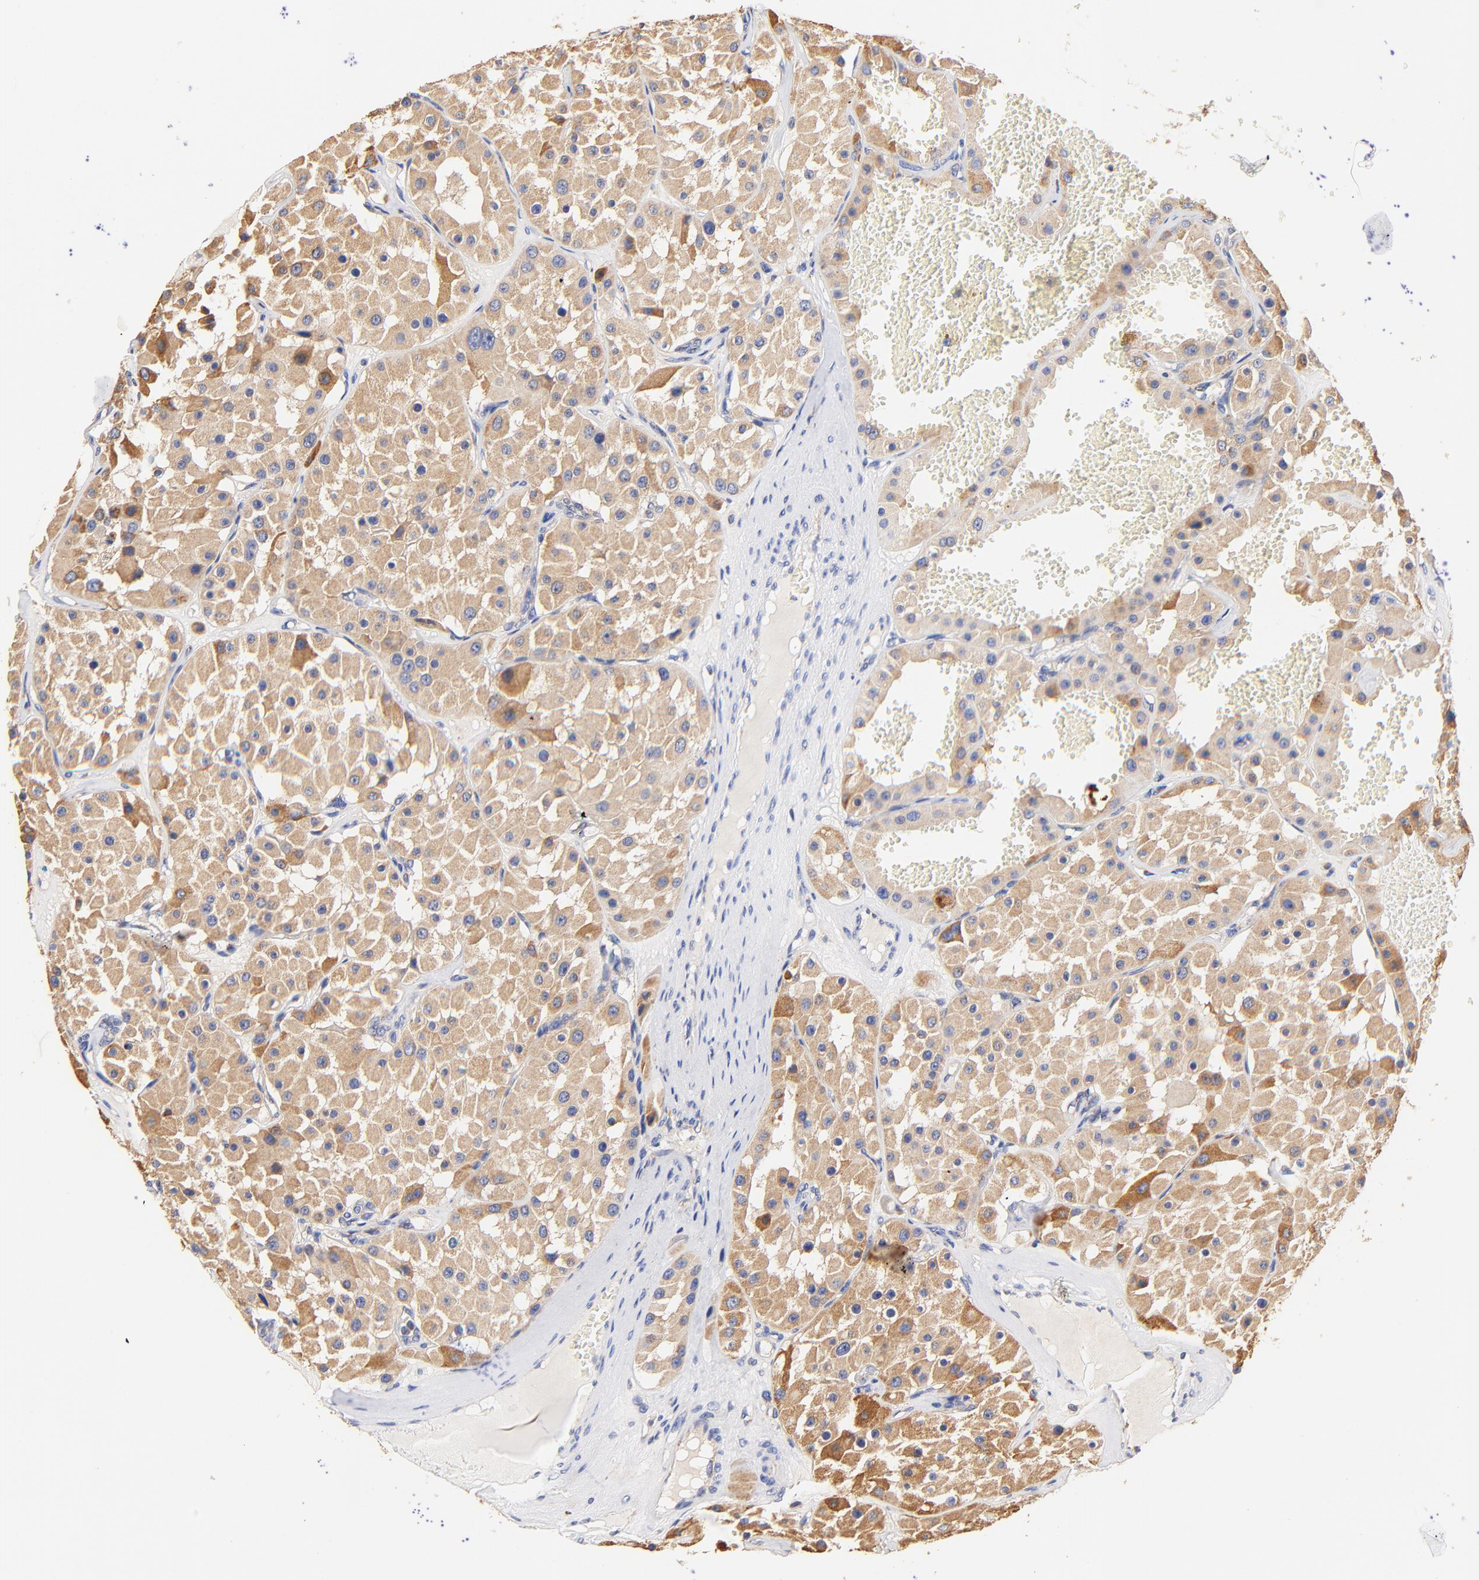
{"staining": {"intensity": "moderate", "quantity": ">75%", "location": "cytoplasmic/membranous"}, "tissue": "renal cancer", "cell_type": "Tumor cells", "image_type": "cancer", "snomed": [{"axis": "morphology", "description": "Adenocarcinoma, uncertain malignant potential"}, {"axis": "topography", "description": "Kidney"}], "caption": "IHC micrograph of neoplastic tissue: human renal adenocarcinoma,  uncertain malignant potential stained using IHC demonstrates medium levels of moderate protein expression localized specifically in the cytoplasmic/membranous of tumor cells, appearing as a cytoplasmic/membranous brown color.", "gene": "ATP5F1D", "patient": {"sex": "male", "age": 63}}